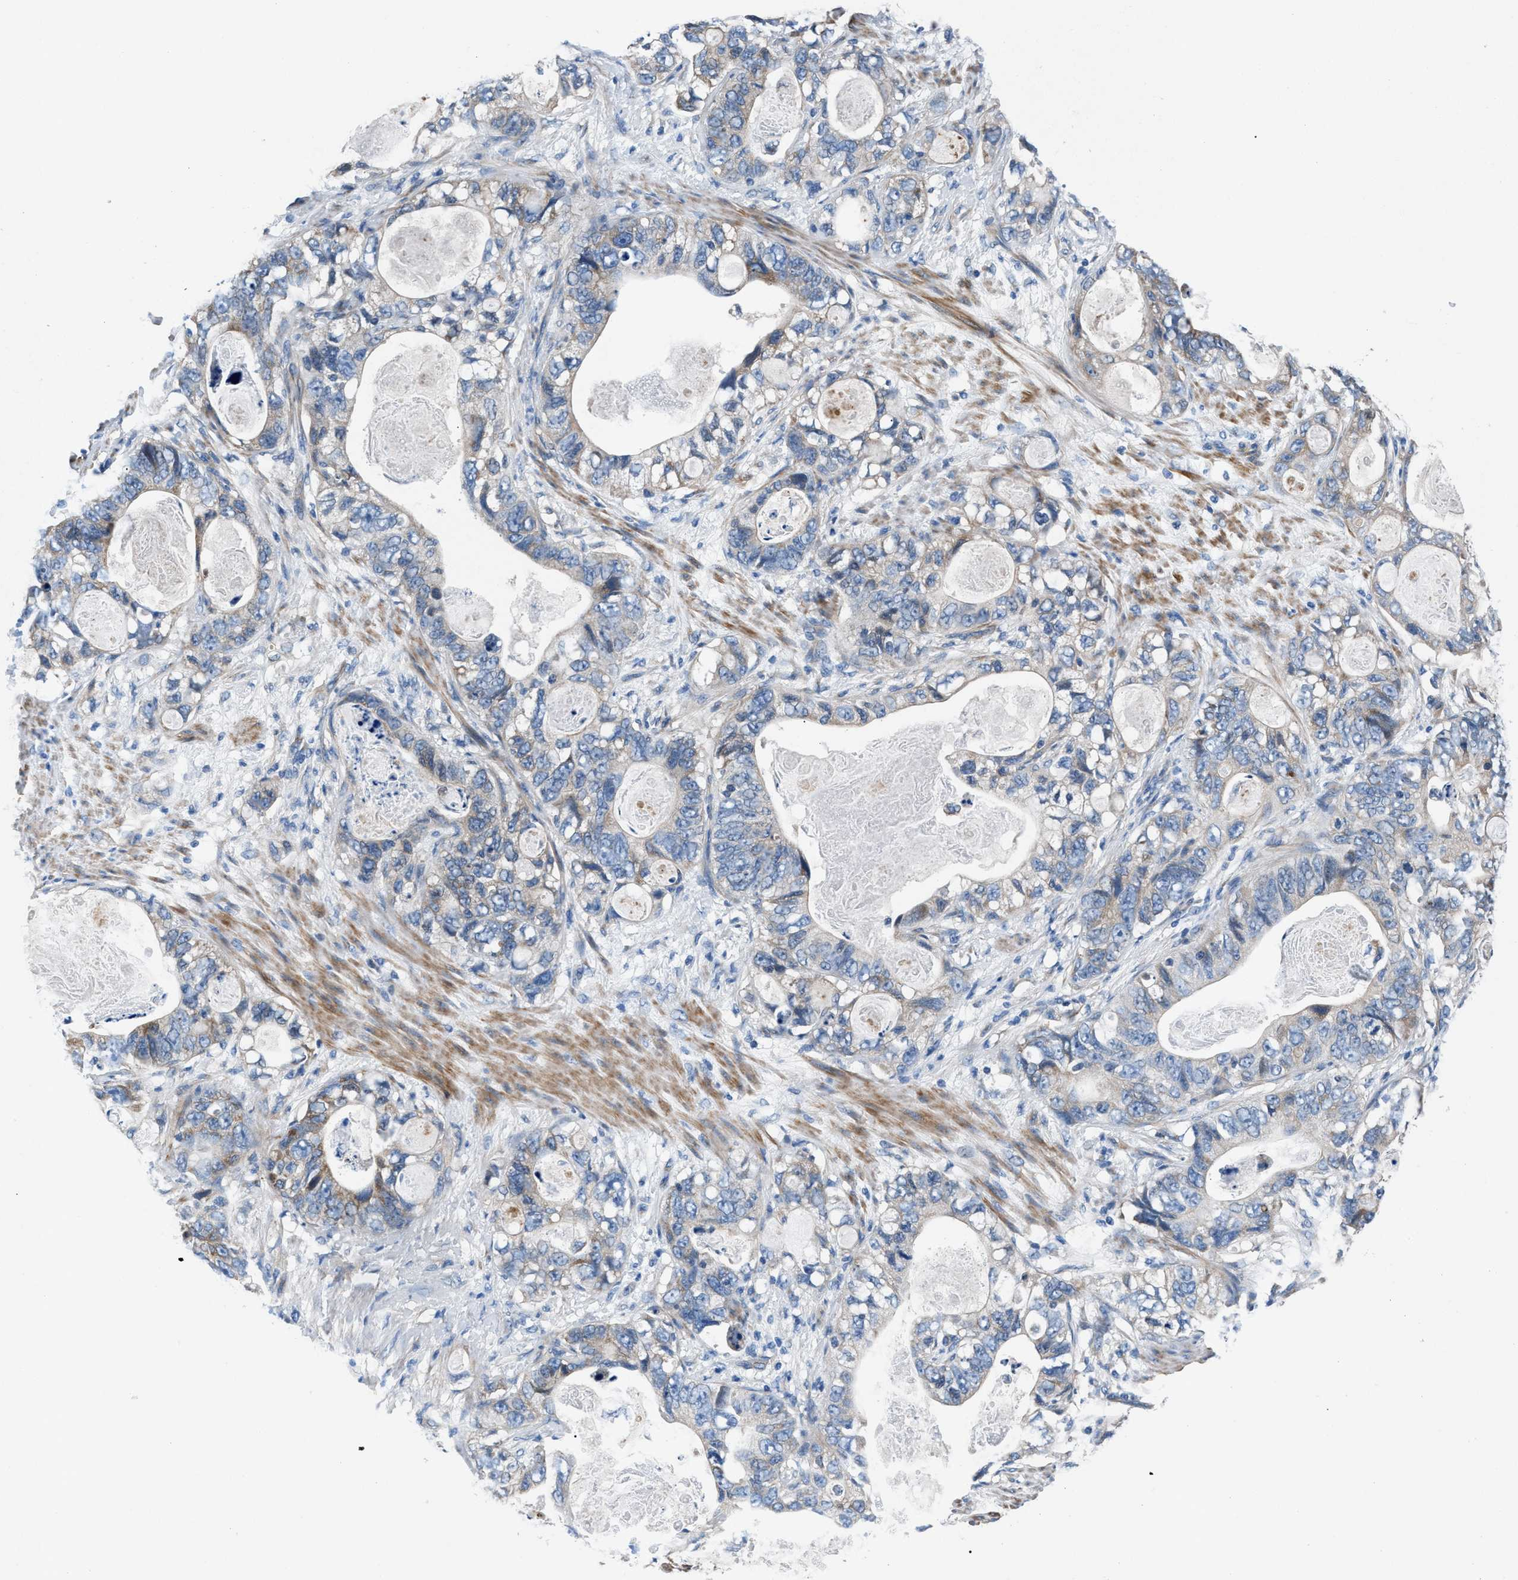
{"staining": {"intensity": "moderate", "quantity": "<25%", "location": "cytoplasmic/membranous"}, "tissue": "stomach cancer", "cell_type": "Tumor cells", "image_type": "cancer", "snomed": [{"axis": "morphology", "description": "Normal tissue, NOS"}, {"axis": "morphology", "description": "Adenocarcinoma, NOS"}, {"axis": "topography", "description": "Stomach"}], "caption": "This micrograph displays IHC staining of stomach cancer, with low moderate cytoplasmic/membranous staining in about <25% of tumor cells.", "gene": "CDRT4", "patient": {"sex": "female", "age": 89}}